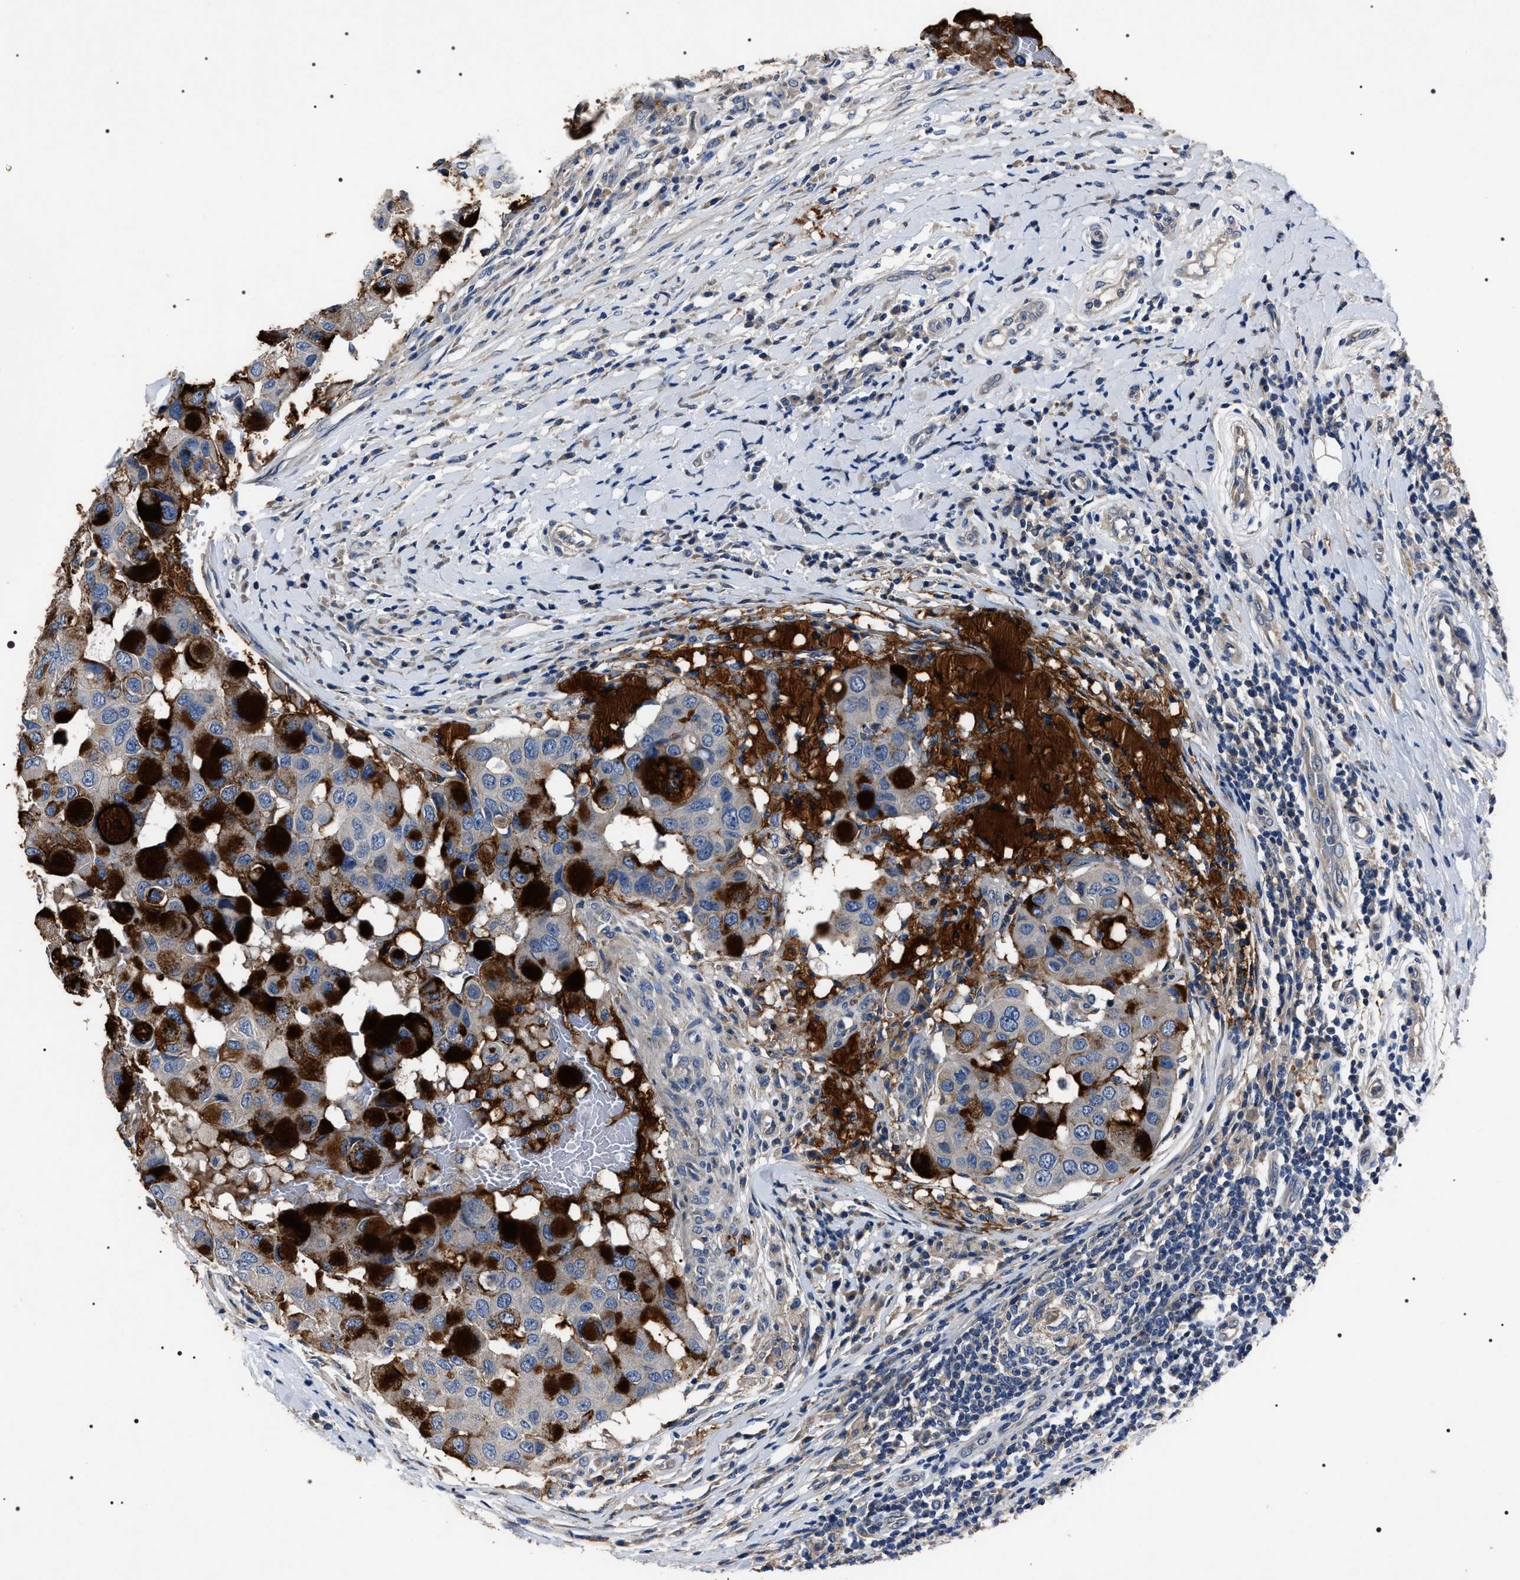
{"staining": {"intensity": "weak", "quantity": ">75%", "location": "cytoplasmic/membranous"}, "tissue": "breast cancer", "cell_type": "Tumor cells", "image_type": "cancer", "snomed": [{"axis": "morphology", "description": "Duct carcinoma"}, {"axis": "topography", "description": "Breast"}], "caption": "Protein staining of breast infiltrating ductal carcinoma tissue demonstrates weak cytoplasmic/membranous positivity in approximately >75% of tumor cells.", "gene": "TRIM54", "patient": {"sex": "female", "age": 27}}